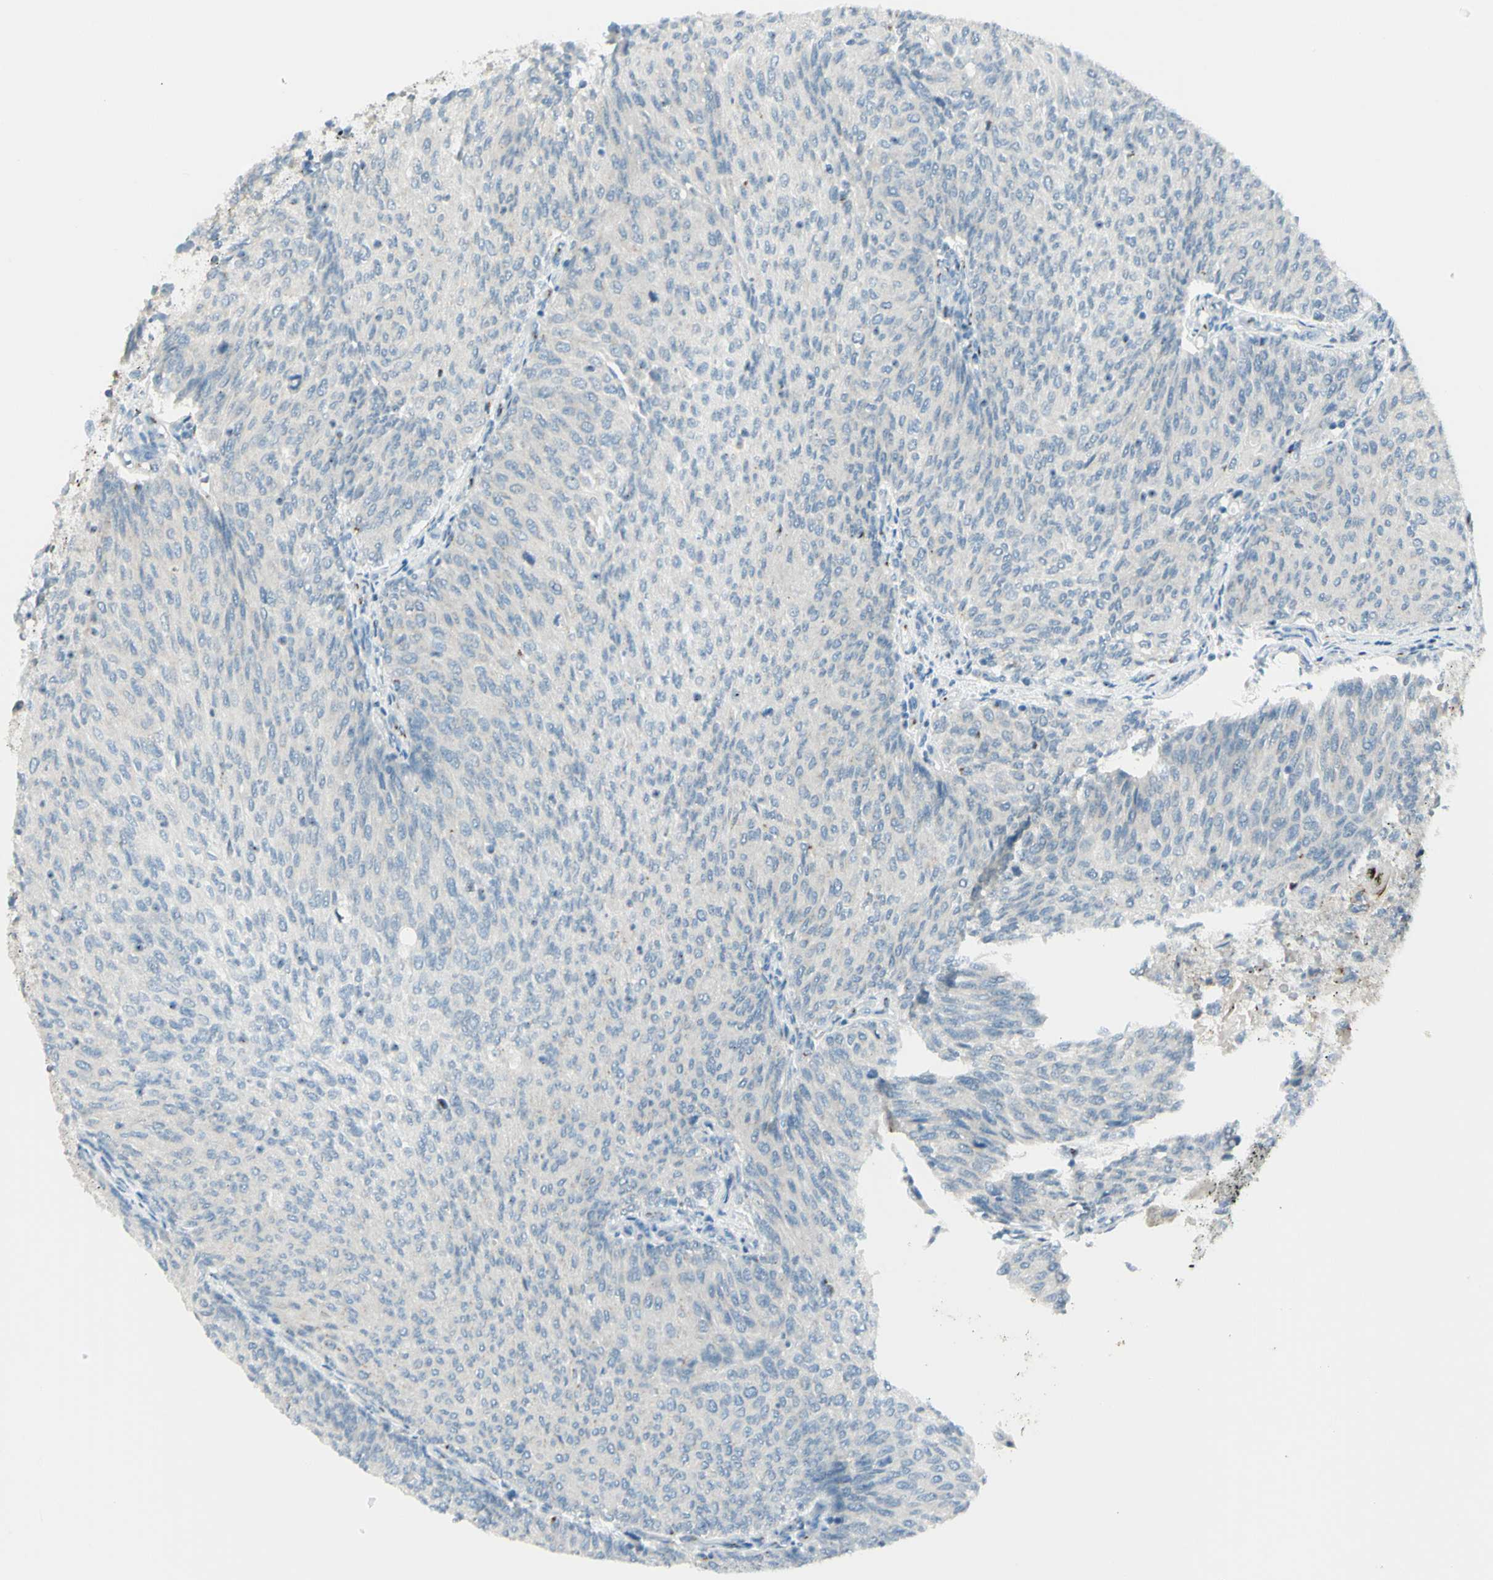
{"staining": {"intensity": "negative", "quantity": "none", "location": "none"}, "tissue": "urothelial cancer", "cell_type": "Tumor cells", "image_type": "cancer", "snomed": [{"axis": "morphology", "description": "Urothelial carcinoma, Low grade"}, {"axis": "topography", "description": "Urinary bladder"}], "caption": "The IHC photomicrograph has no significant staining in tumor cells of urothelial carcinoma (low-grade) tissue.", "gene": "B4GALT1", "patient": {"sex": "female", "age": 79}}